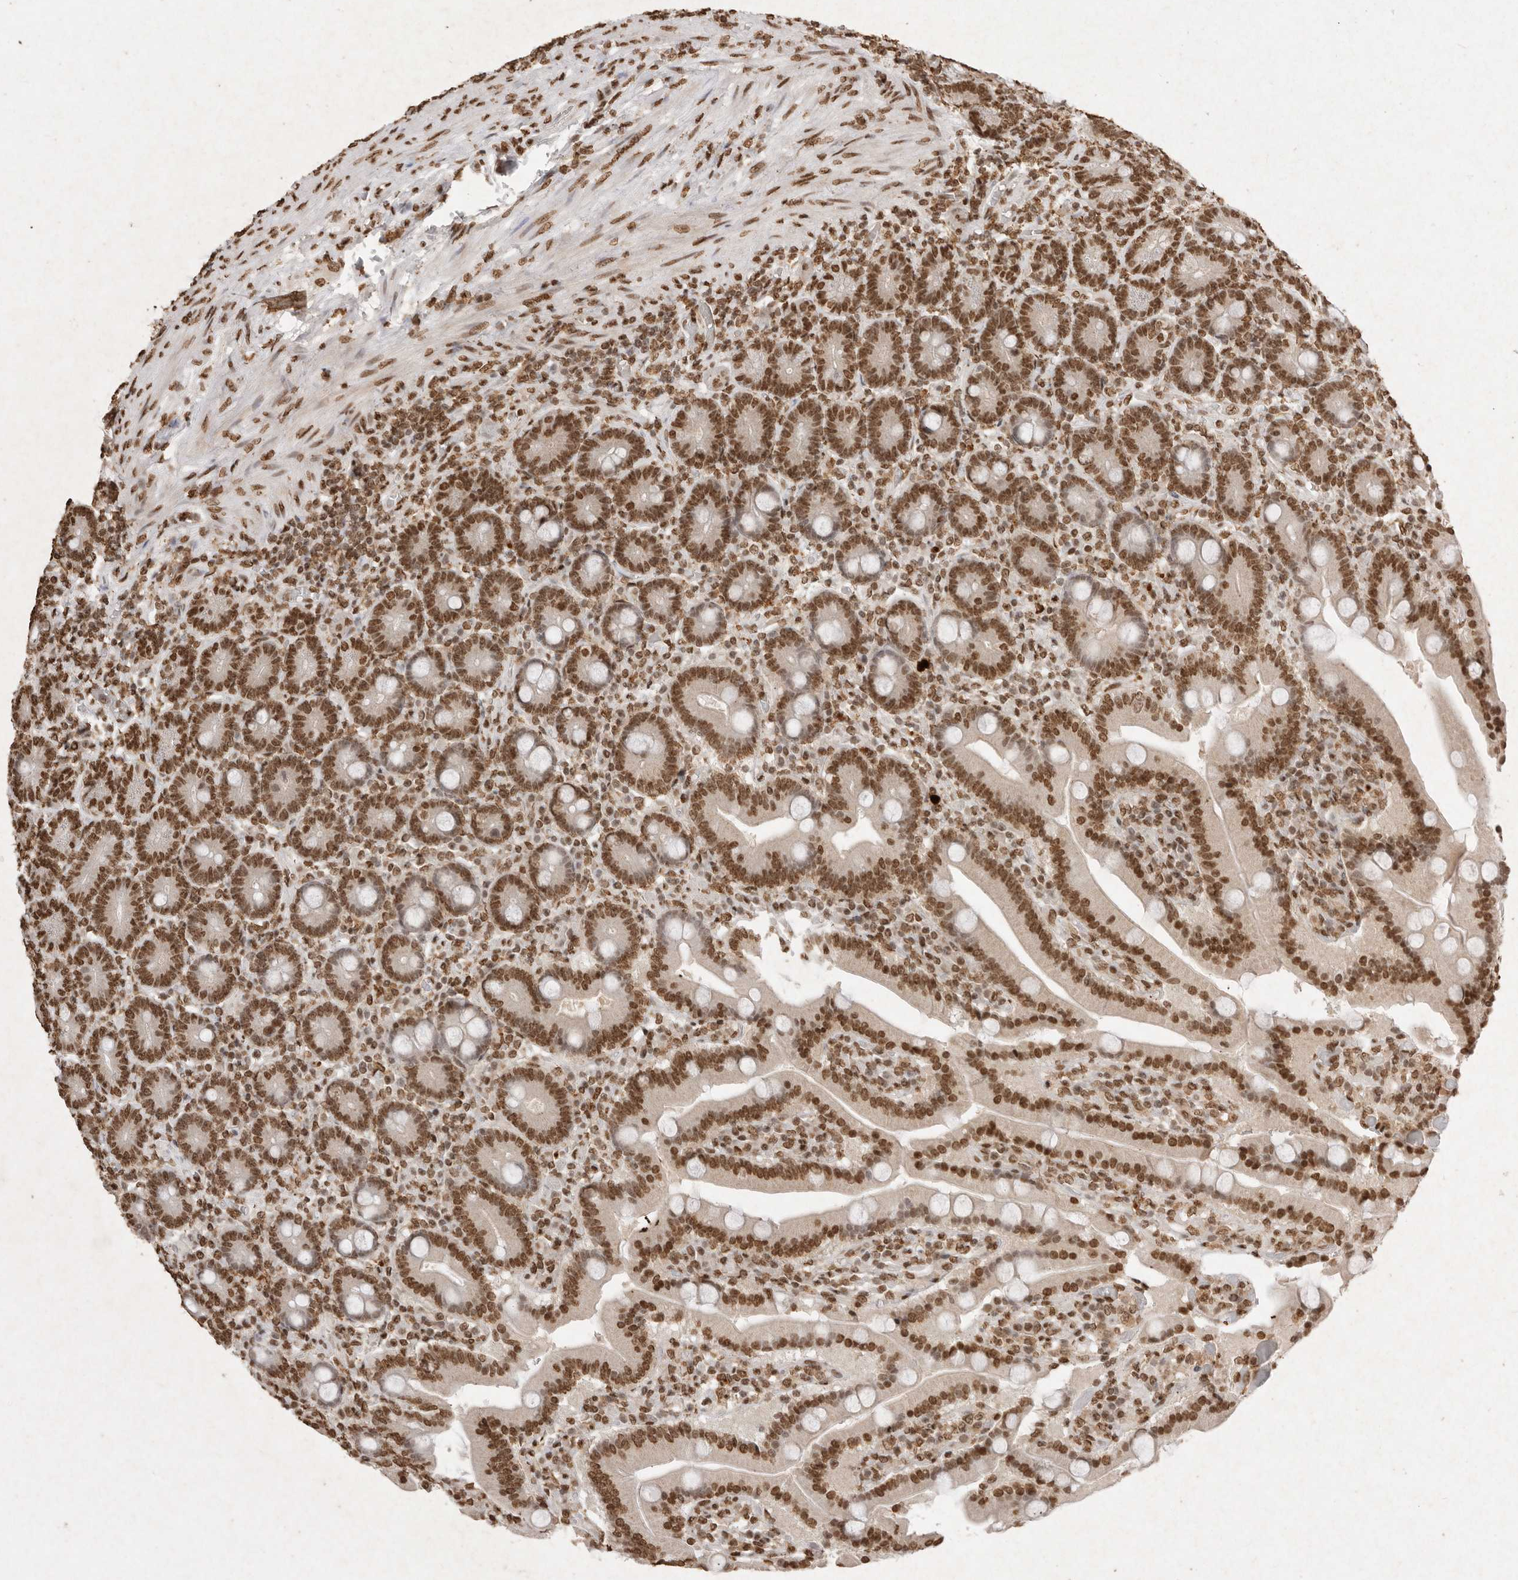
{"staining": {"intensity": "strong", "quantity": ">75%", "location": "cytoplasmic/membranous,nuclear"}, "tissue": "duodenum", "cell_type": "Glandular cells", "image_type": "normal", "snomed": [{"axis": "morphology", "description": "Normal tissue, NOS"}, {"axis": "topography", "description": "Duodenum"}], "caption": "DAB immunohistochemical staining of unremarkable duodenum reveals strong cytoplasmic/membranous,nuclear protein staining in about >75% of glandular cells. (IHC, brightfield microscopy, high magnification).", "gene": "NKX3", "patient": {"sex": "female", "age": 62}}